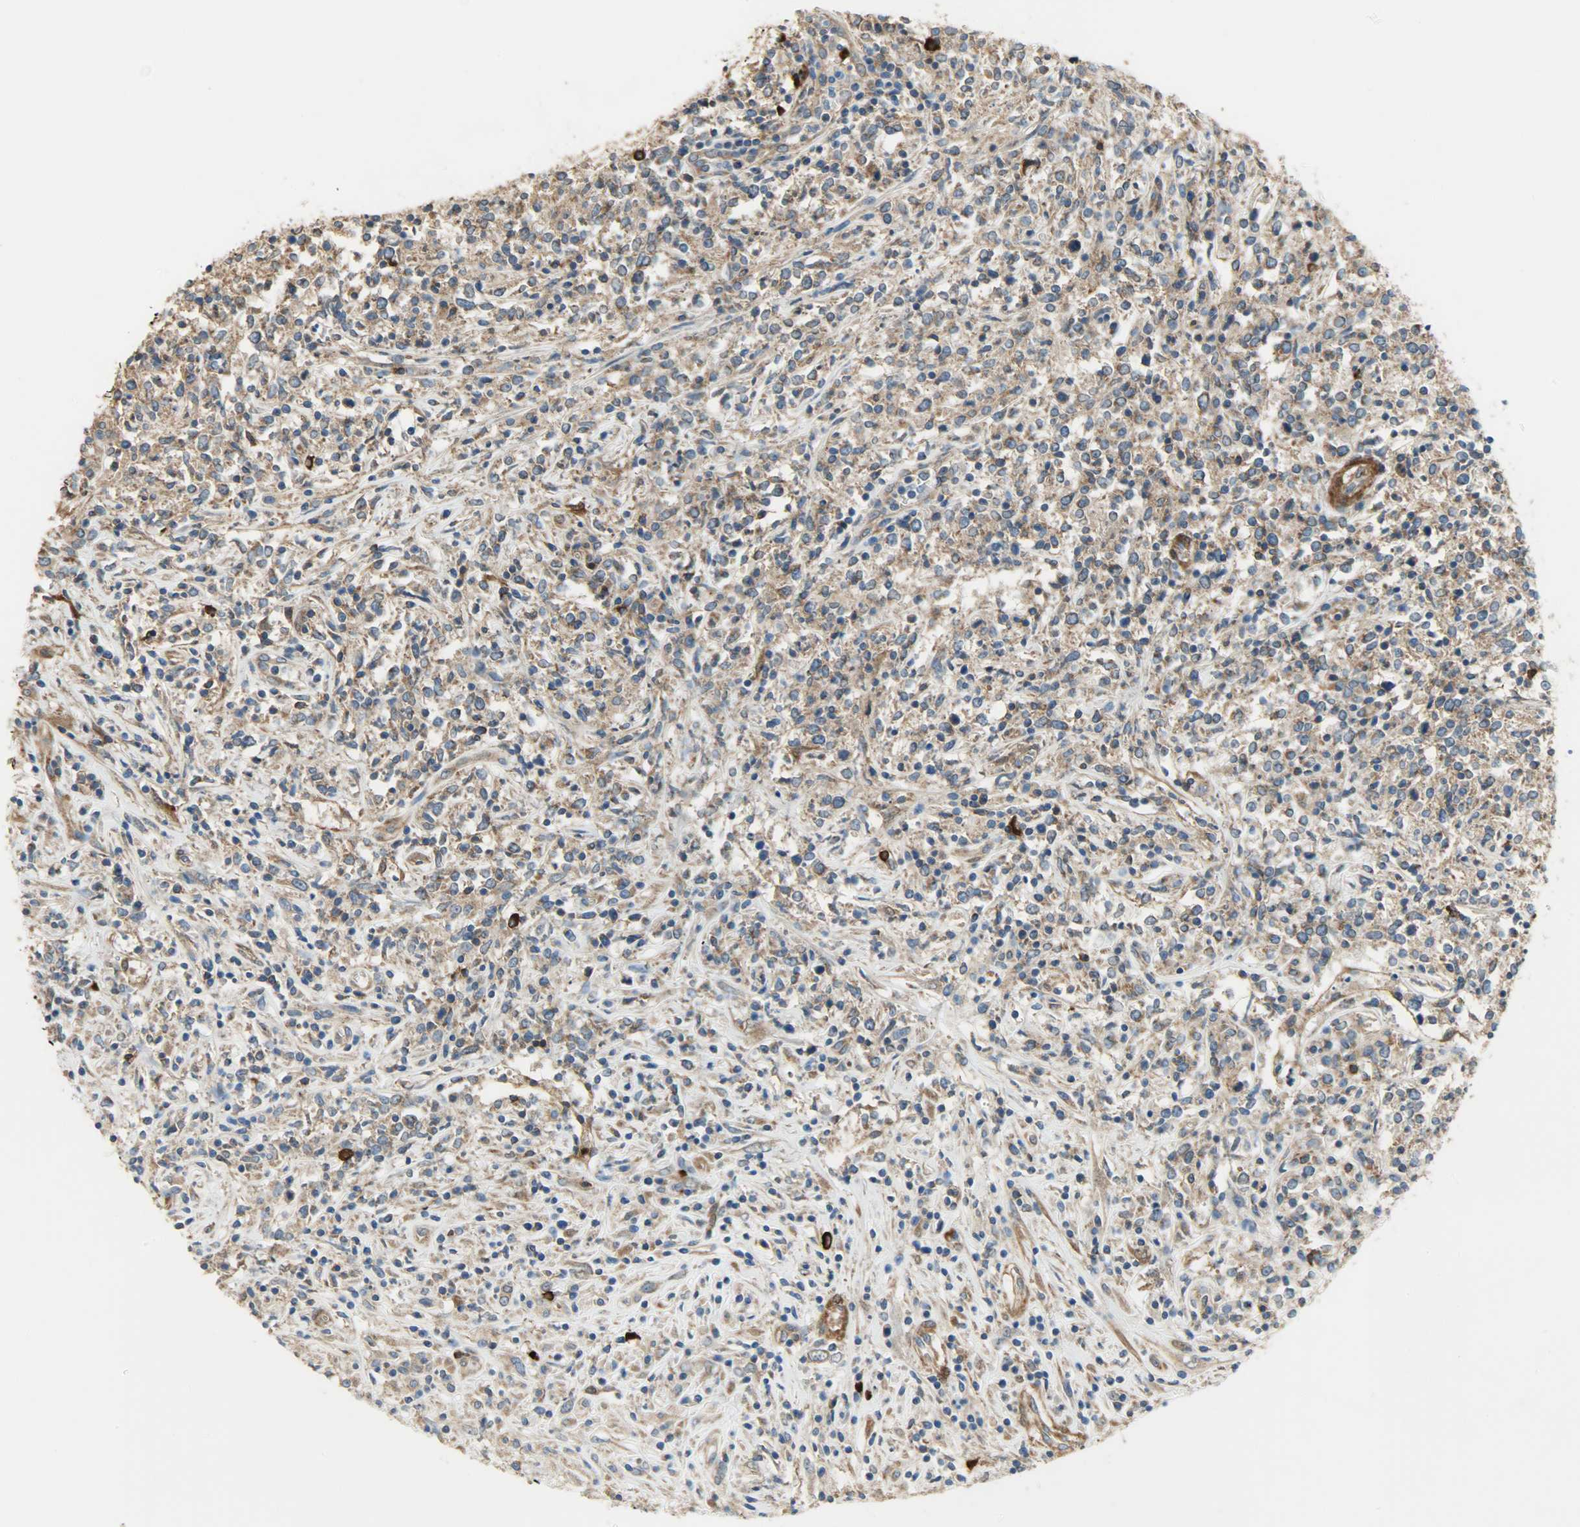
{"staining": {"intensity": "strong", "quantity": ">75%", "location": "cytoplasmic/membranous"}, "tissue": "lymphoma", "cell_type": "Tumor cells", "image_type": "cancer", "snomed": [{"axis": "morphology", "description": "Malignant lymphoma, non-Hodgkin's type, High grade"}, {"axis": "topography", "description": "Lymph node"}], "caption": "Protein expression analysis of human high-grade malignant lymphoma, non-Hodgkin's type reveals strong cytoplasmic/membranous positivity in about >75% of tumor cells. Using DAB (brown) and hematoxylin (blue) stains, captured at high magnification using brightfield microscopy.", "gene": "C1orf198", "patient": {"sex": "female", "age": 84}}